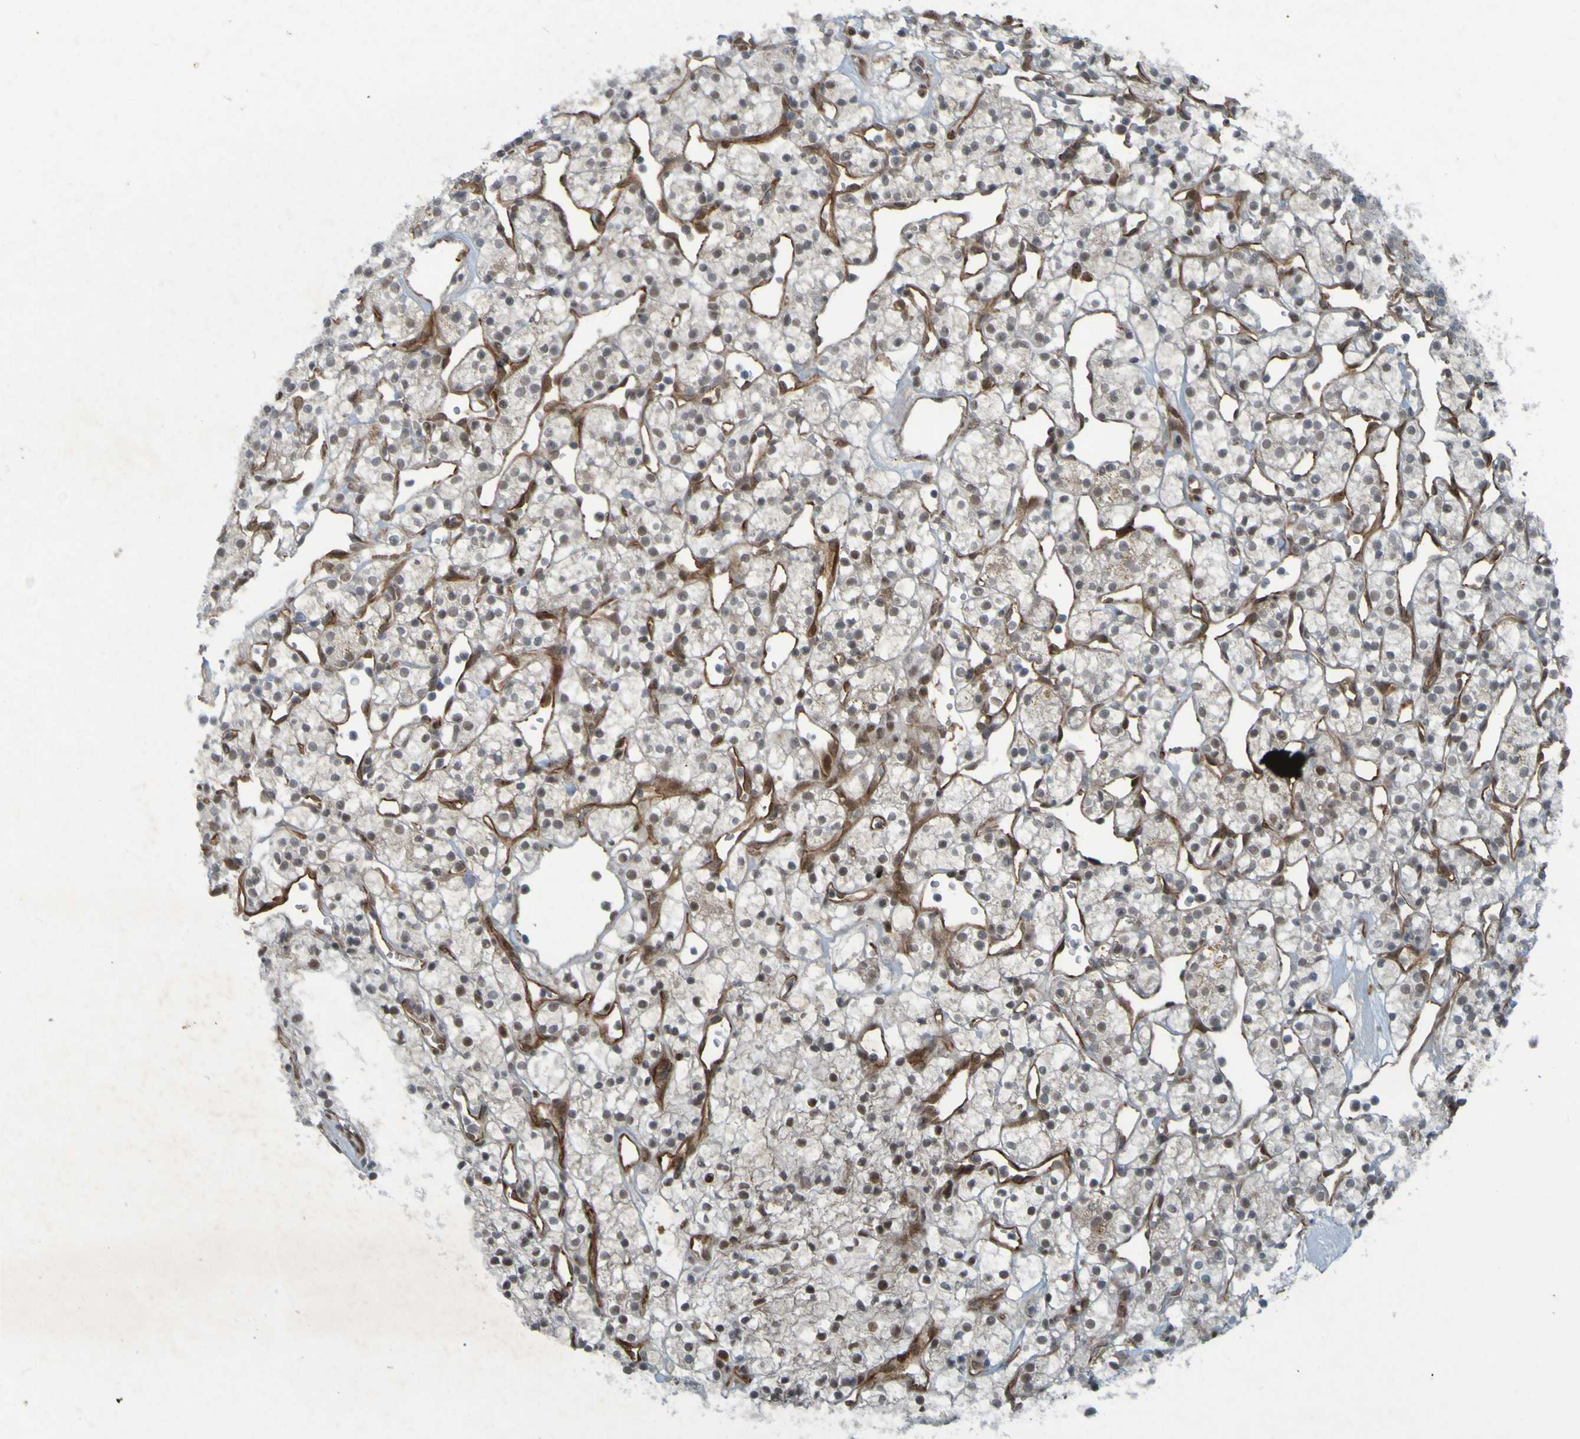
{"staining": {"intensity": "moderate", "quantity": "<25%", "location": "nuclear"}, "tissue": "renal cancer", "cell_type": "Tumor cells", "image_type": "cancer", "snomed": [{"axis": "morphology", "description": "Adenocarcinoma, NOS"}, {"axis": "topography", "description": "Kidney"}], "caption": "A brown stain labels moderate nuclear positivity of a protein in renal cancer tumor cells.", "gene": "MCPH1", "patient": {"sex": "female", "age": 60}}